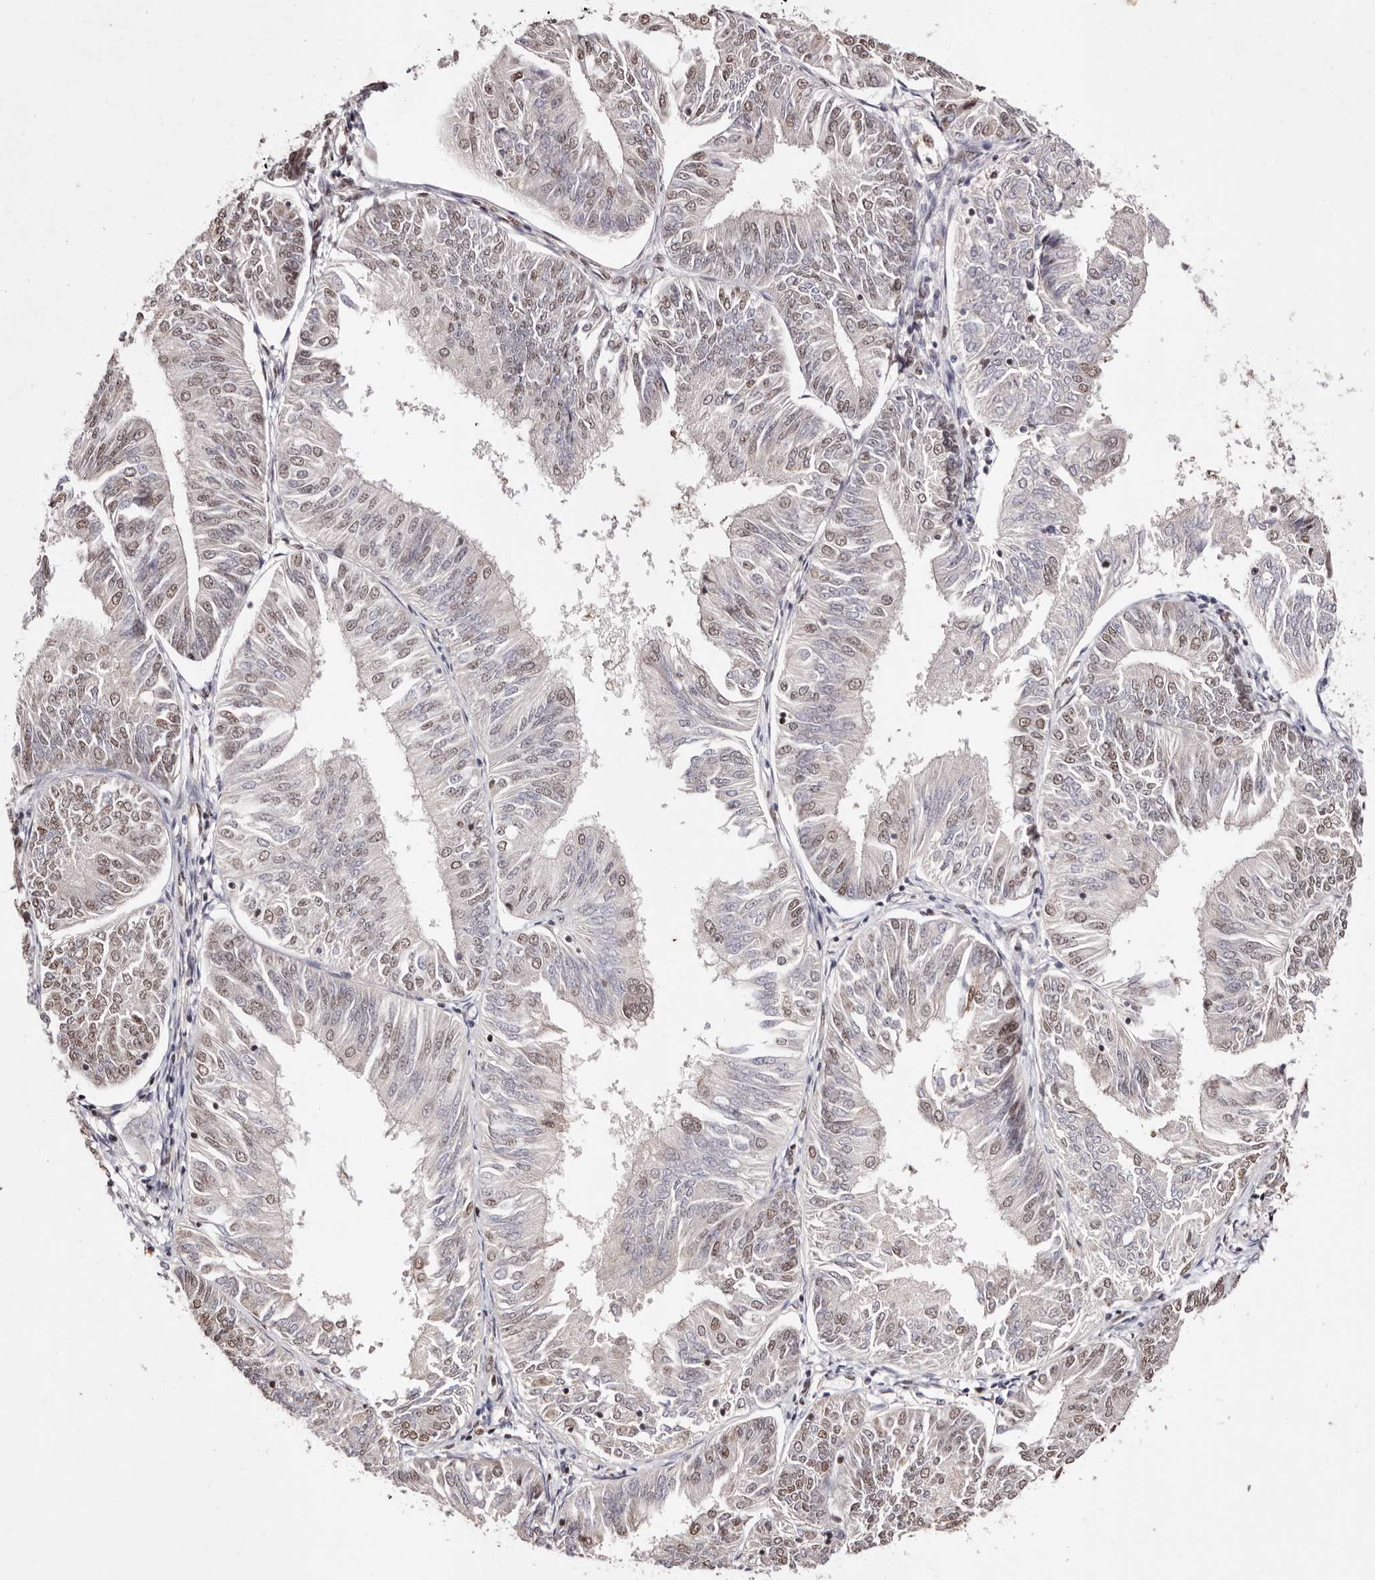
{"staining": {"intensity": "moderate", "quantity": "25%-75%", "location": "nuclear"}, "tissue": "endometrial cancer", "cell_type": "Tumor cells", "image_type": "cancer", "snomed": [{"axis": "morphology", "description": "Adenocarcinoma, NOS"}, {"axis": "topography", "description": "Endometrium"}], "caption": "A high-resolution photomicrograph shows IHC staining of endometrial cancer, which displays moderate nuclear positivity in about 25%-75% of tumor cells.", "gene": "BICRAL", "patient": {"sex": "female", "age": 58}}